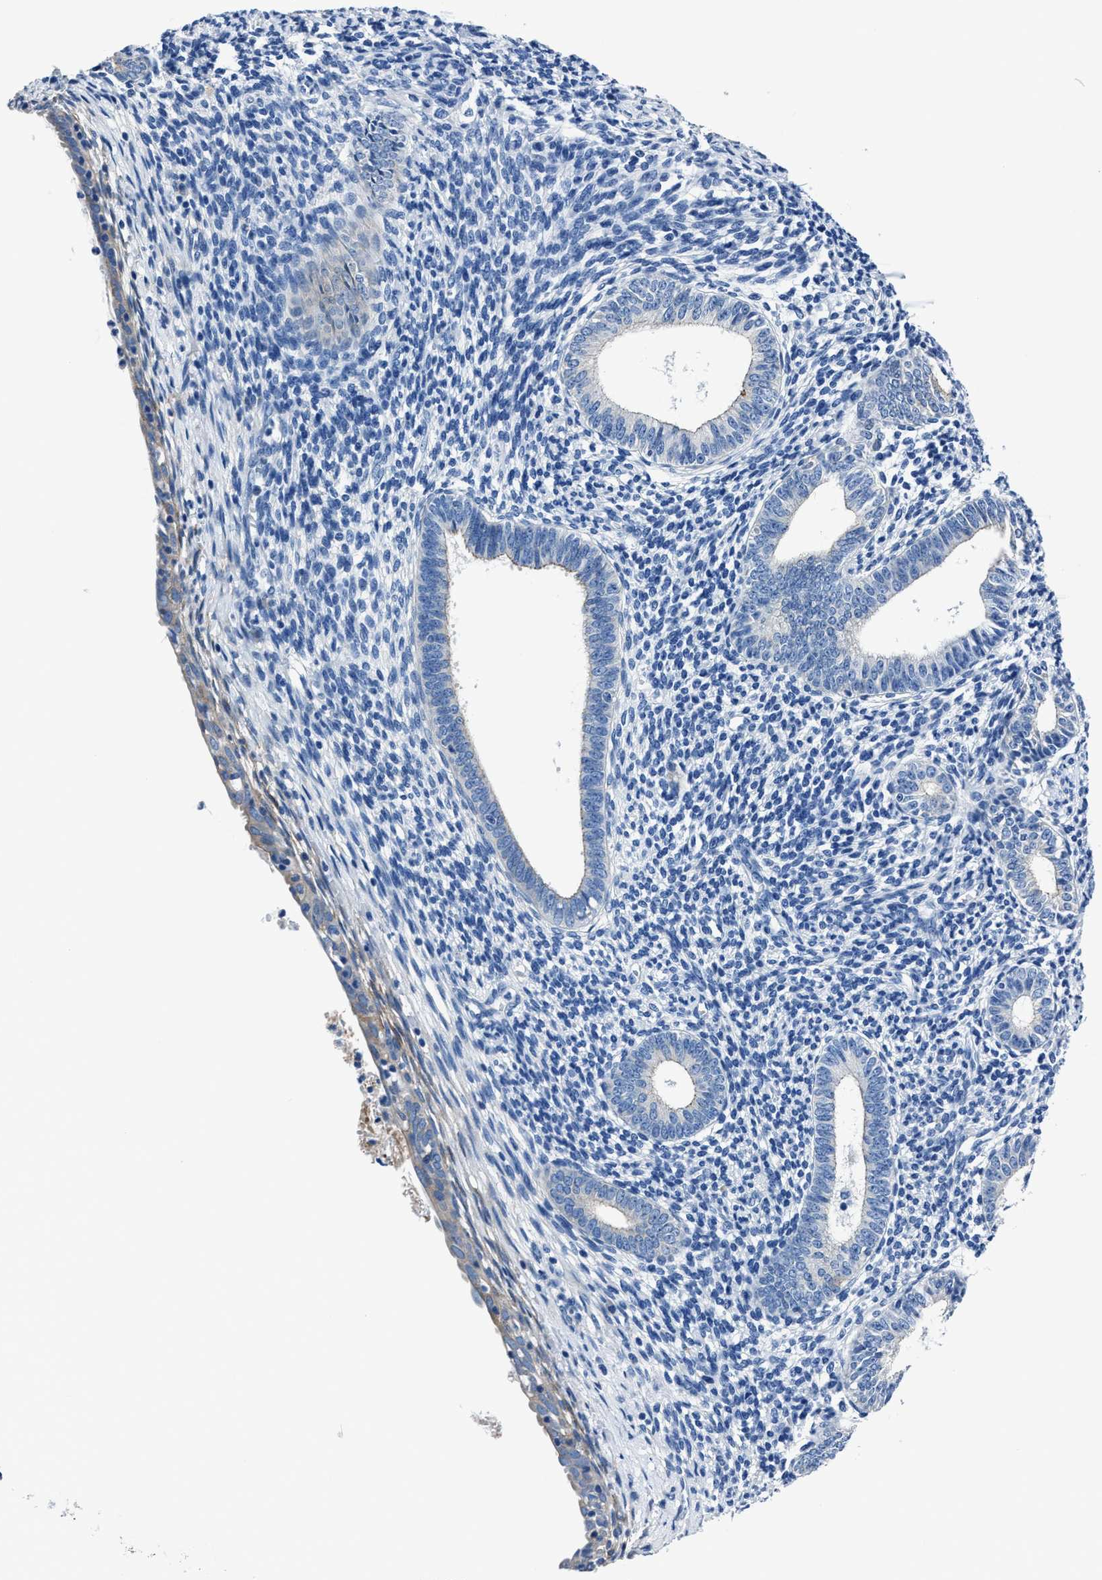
{"staining": {"intensity": "negative", "quantity": "none", "location": "none"}, "tissue": "endometrium", "cell_type": "Cells in endometrial stroma", "image_type": "normal", "snomed": [{"axis": "morphology", "description": "Normal tissue, NOS"}, {"axis": "morphology", "description": "Adenocarcinoma, NOS"}, {"axis": "topography", "description": "Endometrium"}], "caption": "DAB immunohistochemical staining of unremarkable human endometrium demonstrates no significant positivity in cells in endometrial stroma. Nuclei are stained in blue.", "gene": "LMO7", "patient": {"sex": "female", "age": 57}}